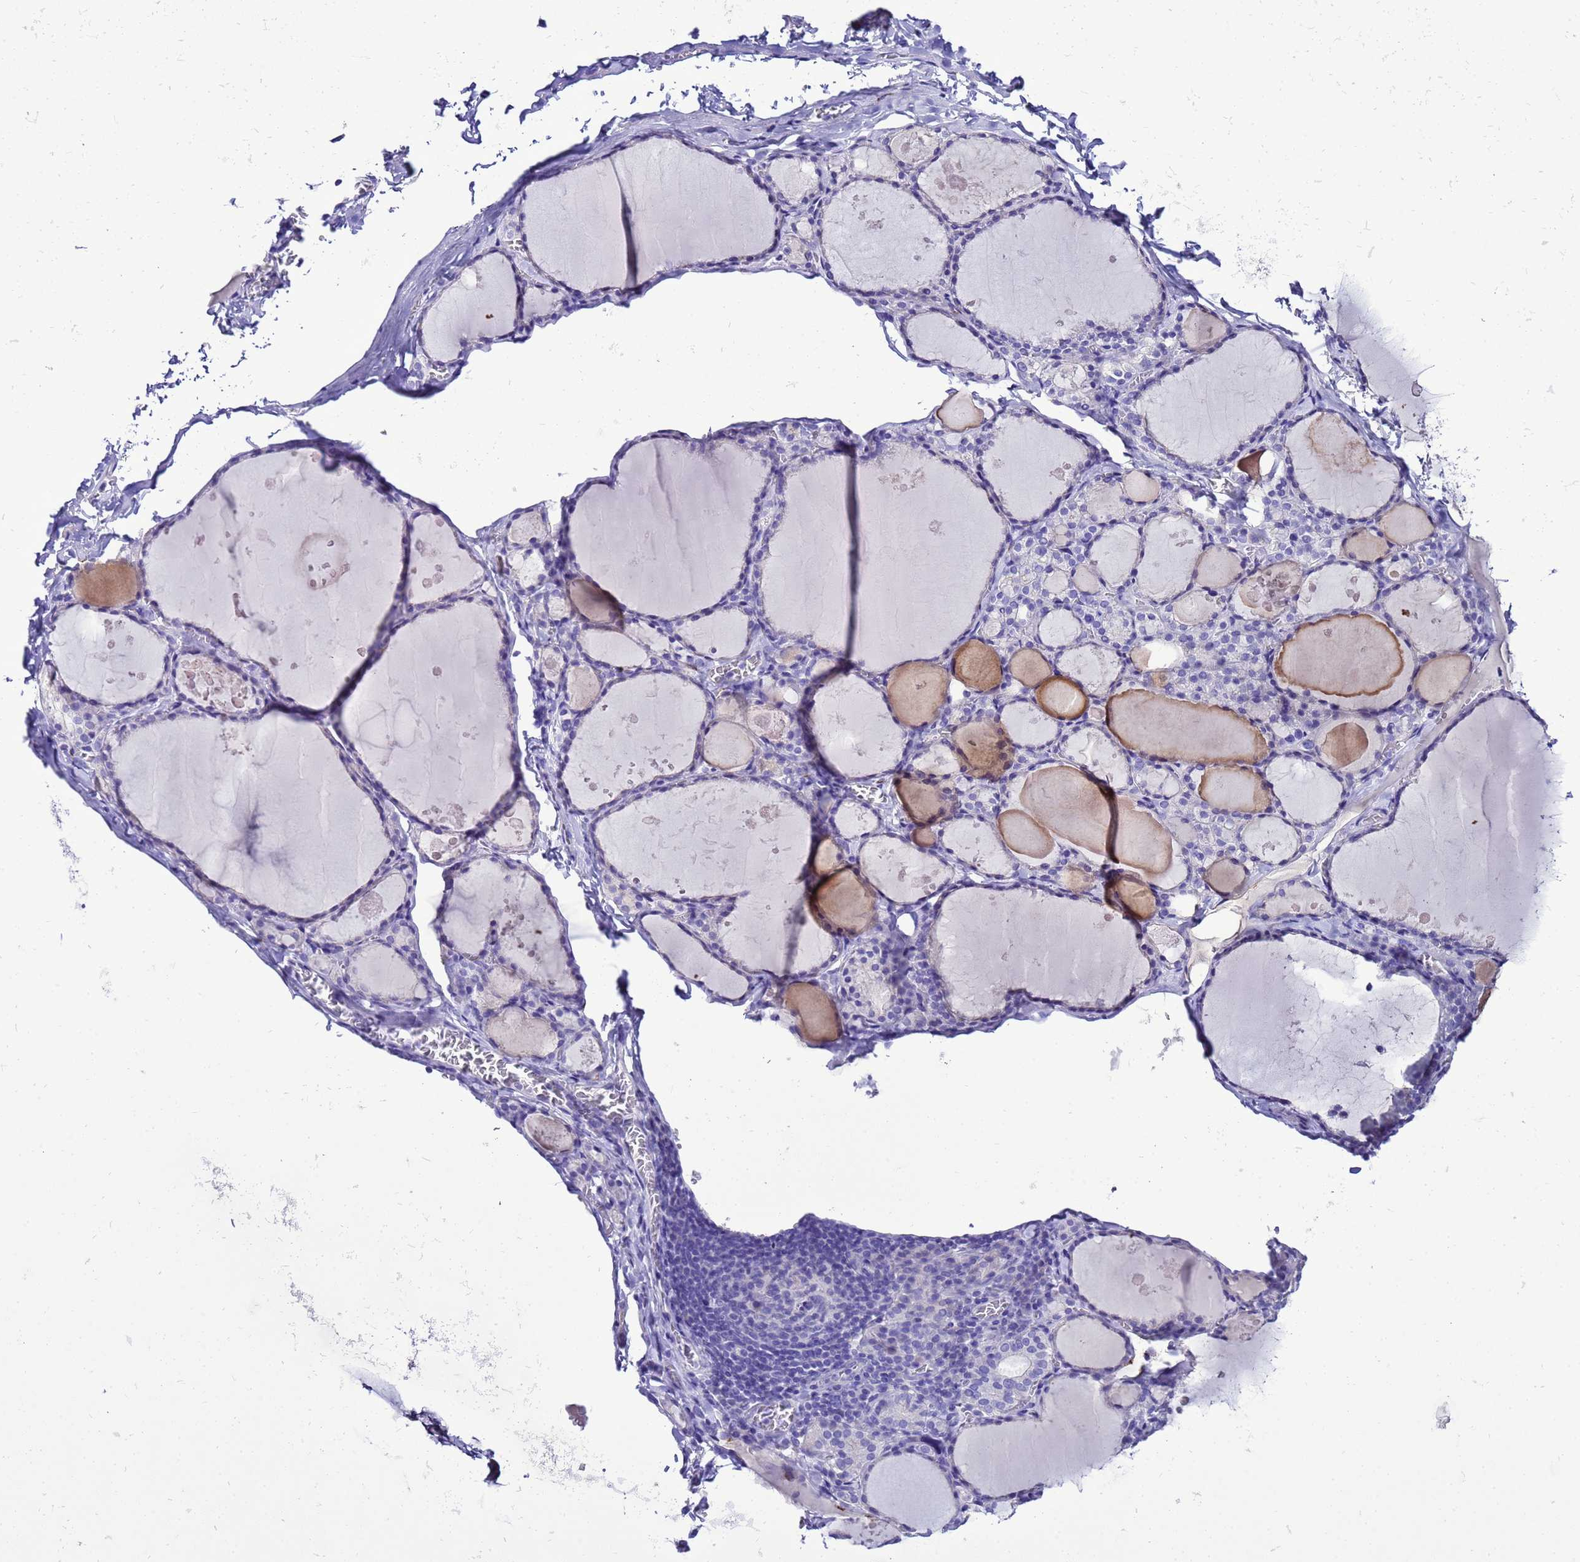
{"staining": {"intensity": "negative", "quantity": "none", "location": "none"}, "tissue": "thyroid gland", "cell_type": "Glandular cells", "image_type": "normal", "snomed": [{"axis": "morphology", "description": "Normal tissue, NOS"}, {"axis": "topography", "description": "Thyroid gland"}], "caption": "A high-resolution histopathology image shows immunohistochemistry staining of unremarkable thyroid gland, which demonstrates no significant staining in glandular cells.", "gene": "BEST2", "patient": {"sex": "male", "age": 56}}